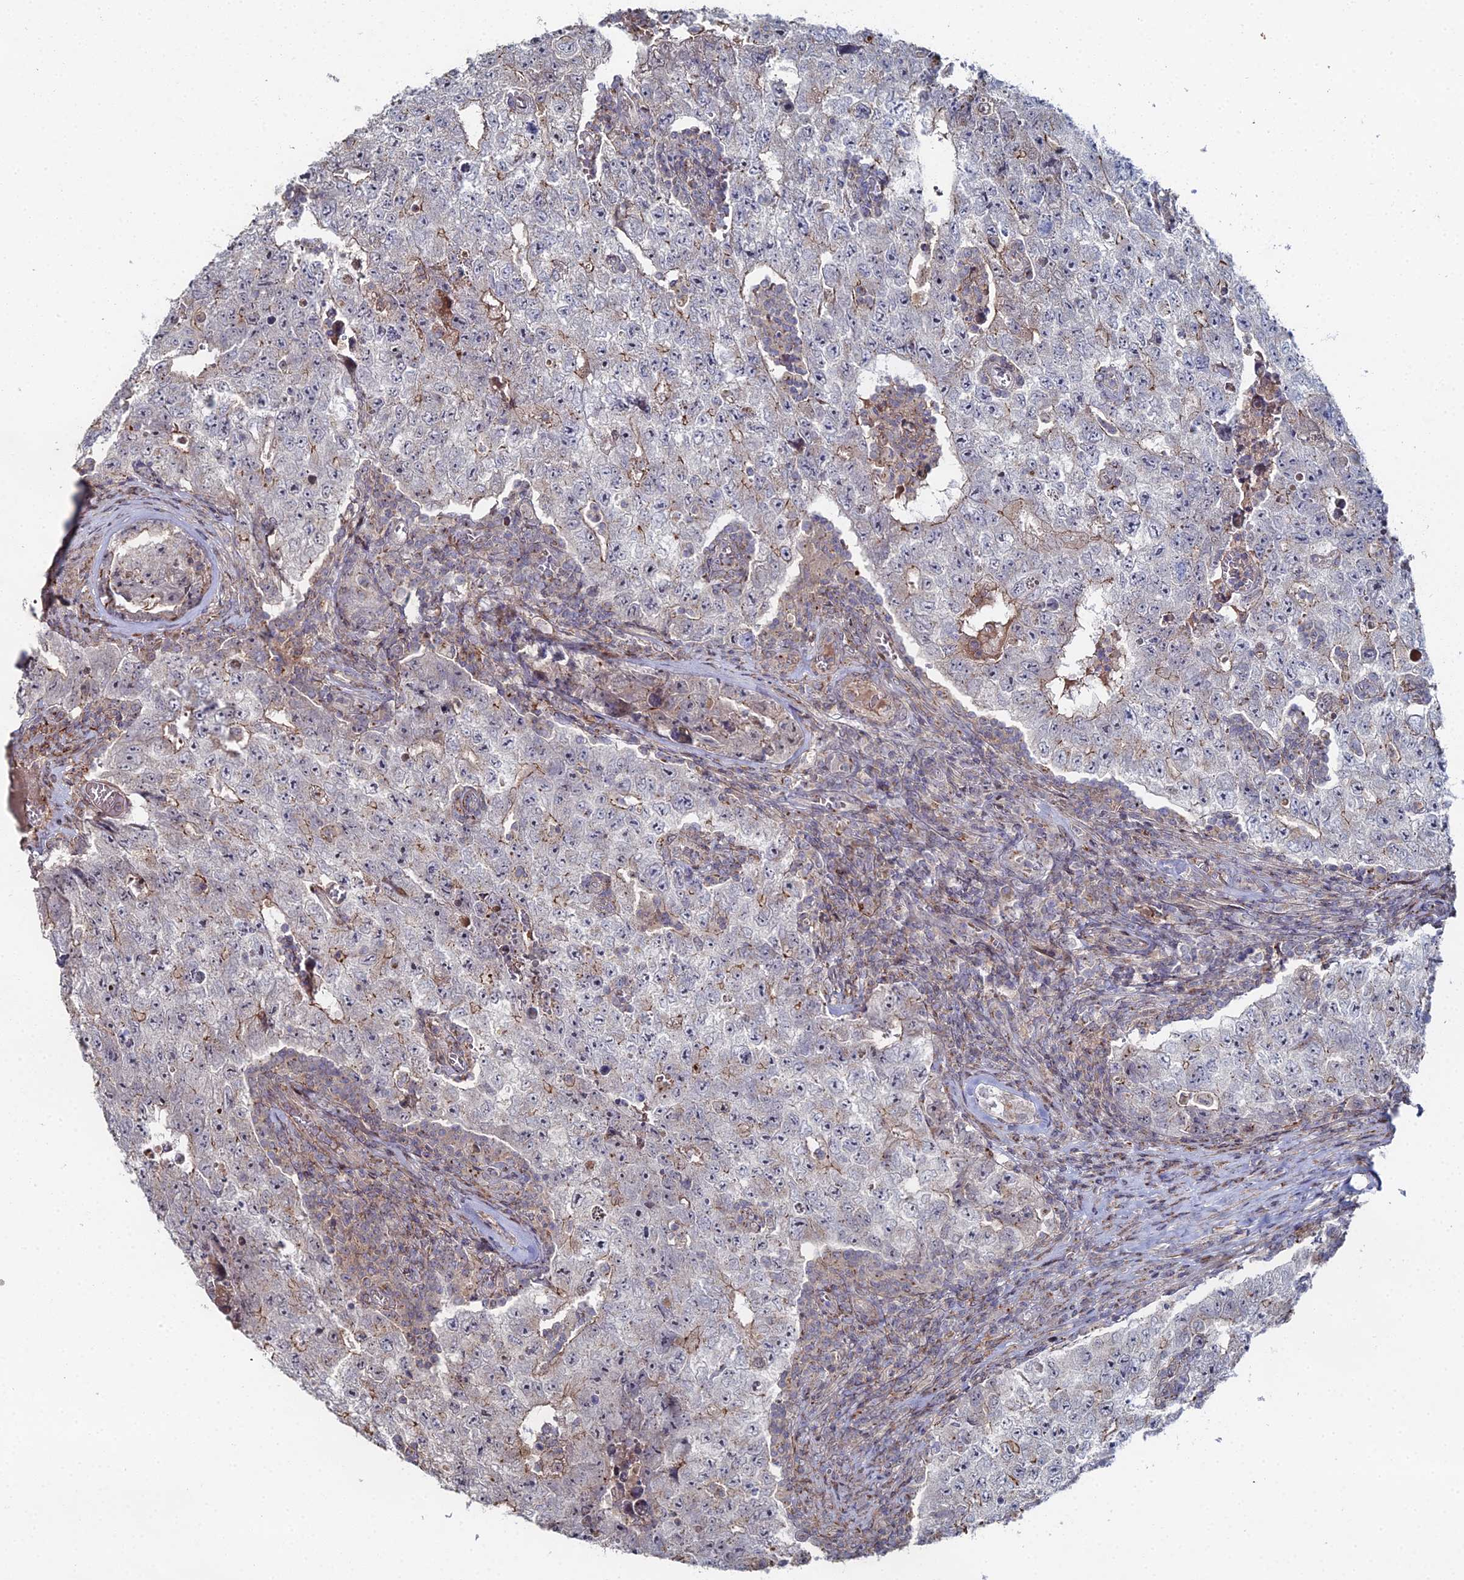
{"staining": {"intensity": "weak", "quantity": "<25%", "location": "cytoplasmic/membranous"}, "tissue": "testis cancer", "cell_type": "Tumor cells", "image_type": "cancer", "snomed": [{"axis": "morphology", "description": "Carcinoma, Embryonal, NOS"}, {"axis": "topography", "description": "Testis"}], "caption": "A high-resolution micrograph shows immunohistochemistry (IHC) staining of embryonal carcinoma (testis), which exhibits no significant positivity in tumor cells. The staining is performed using DAB (3,3'-diaminobenzidine) brown chromogen with nuclei counter-stained in using hematoxylin.", "gene": "SGMS1", "patient": {"sex": "male", "age": 17}}